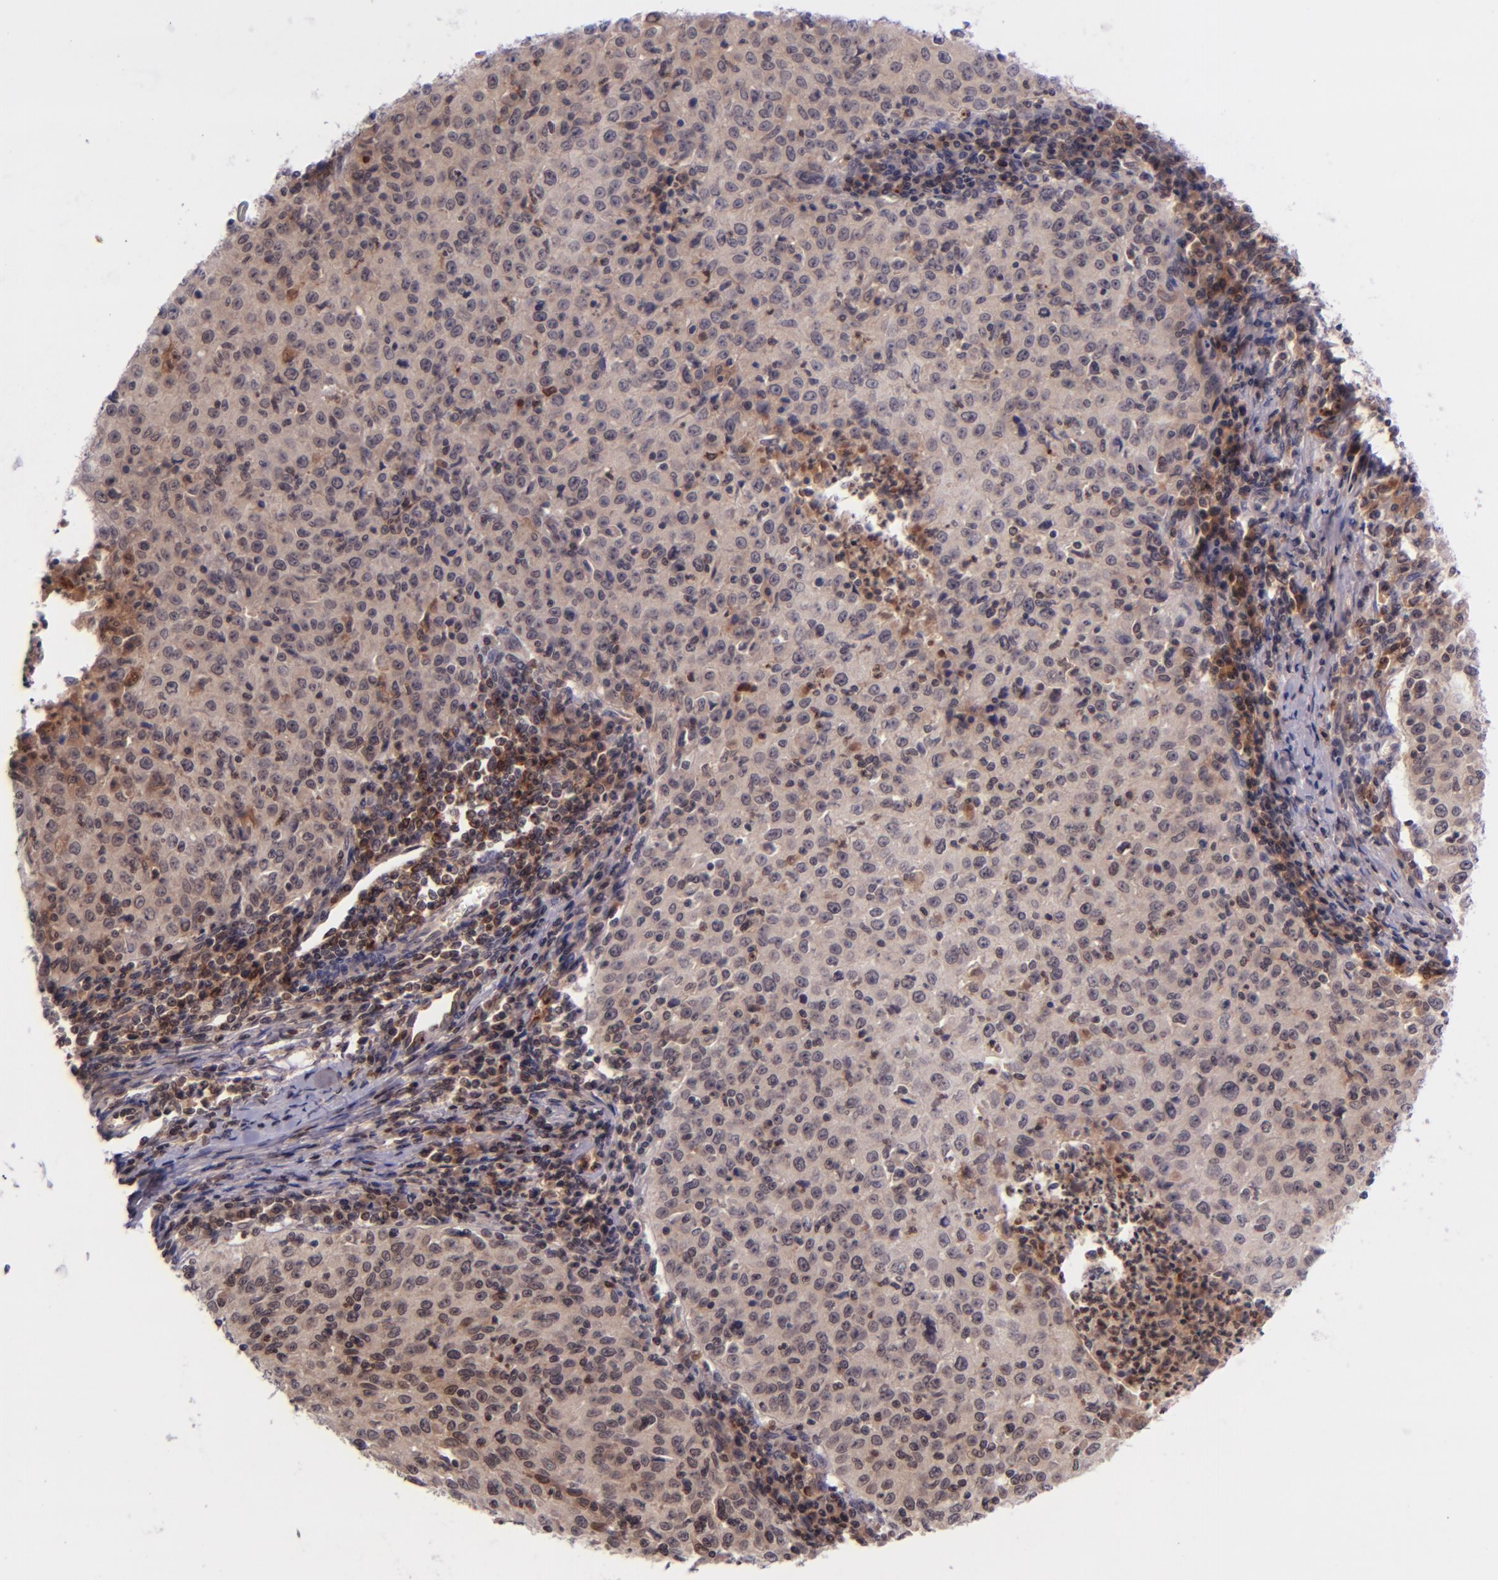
{"staining": {"intensity": "weak", "quantity": "25%-75%", "location": "cytoplasmic/membranous"}, "tissue": "cervical cancer", "cell_type": "Tumor cells", "image_type": "cancer", "snomed": [{"axis": "morphology", "description": "Squamous cell carcinoma, NOS"}, {"axis": "topography", "description": "Cervix"}], "caption": "DAB (3,3'-diaminobenzidine) immunohistochemical staining of human cervical cancer shows weak cytoplasmic/membranous protein expression in approximately 25%-75% of tumor cells.", "gene": "SELL", "patient": {"sex": "female", "age": 27}}